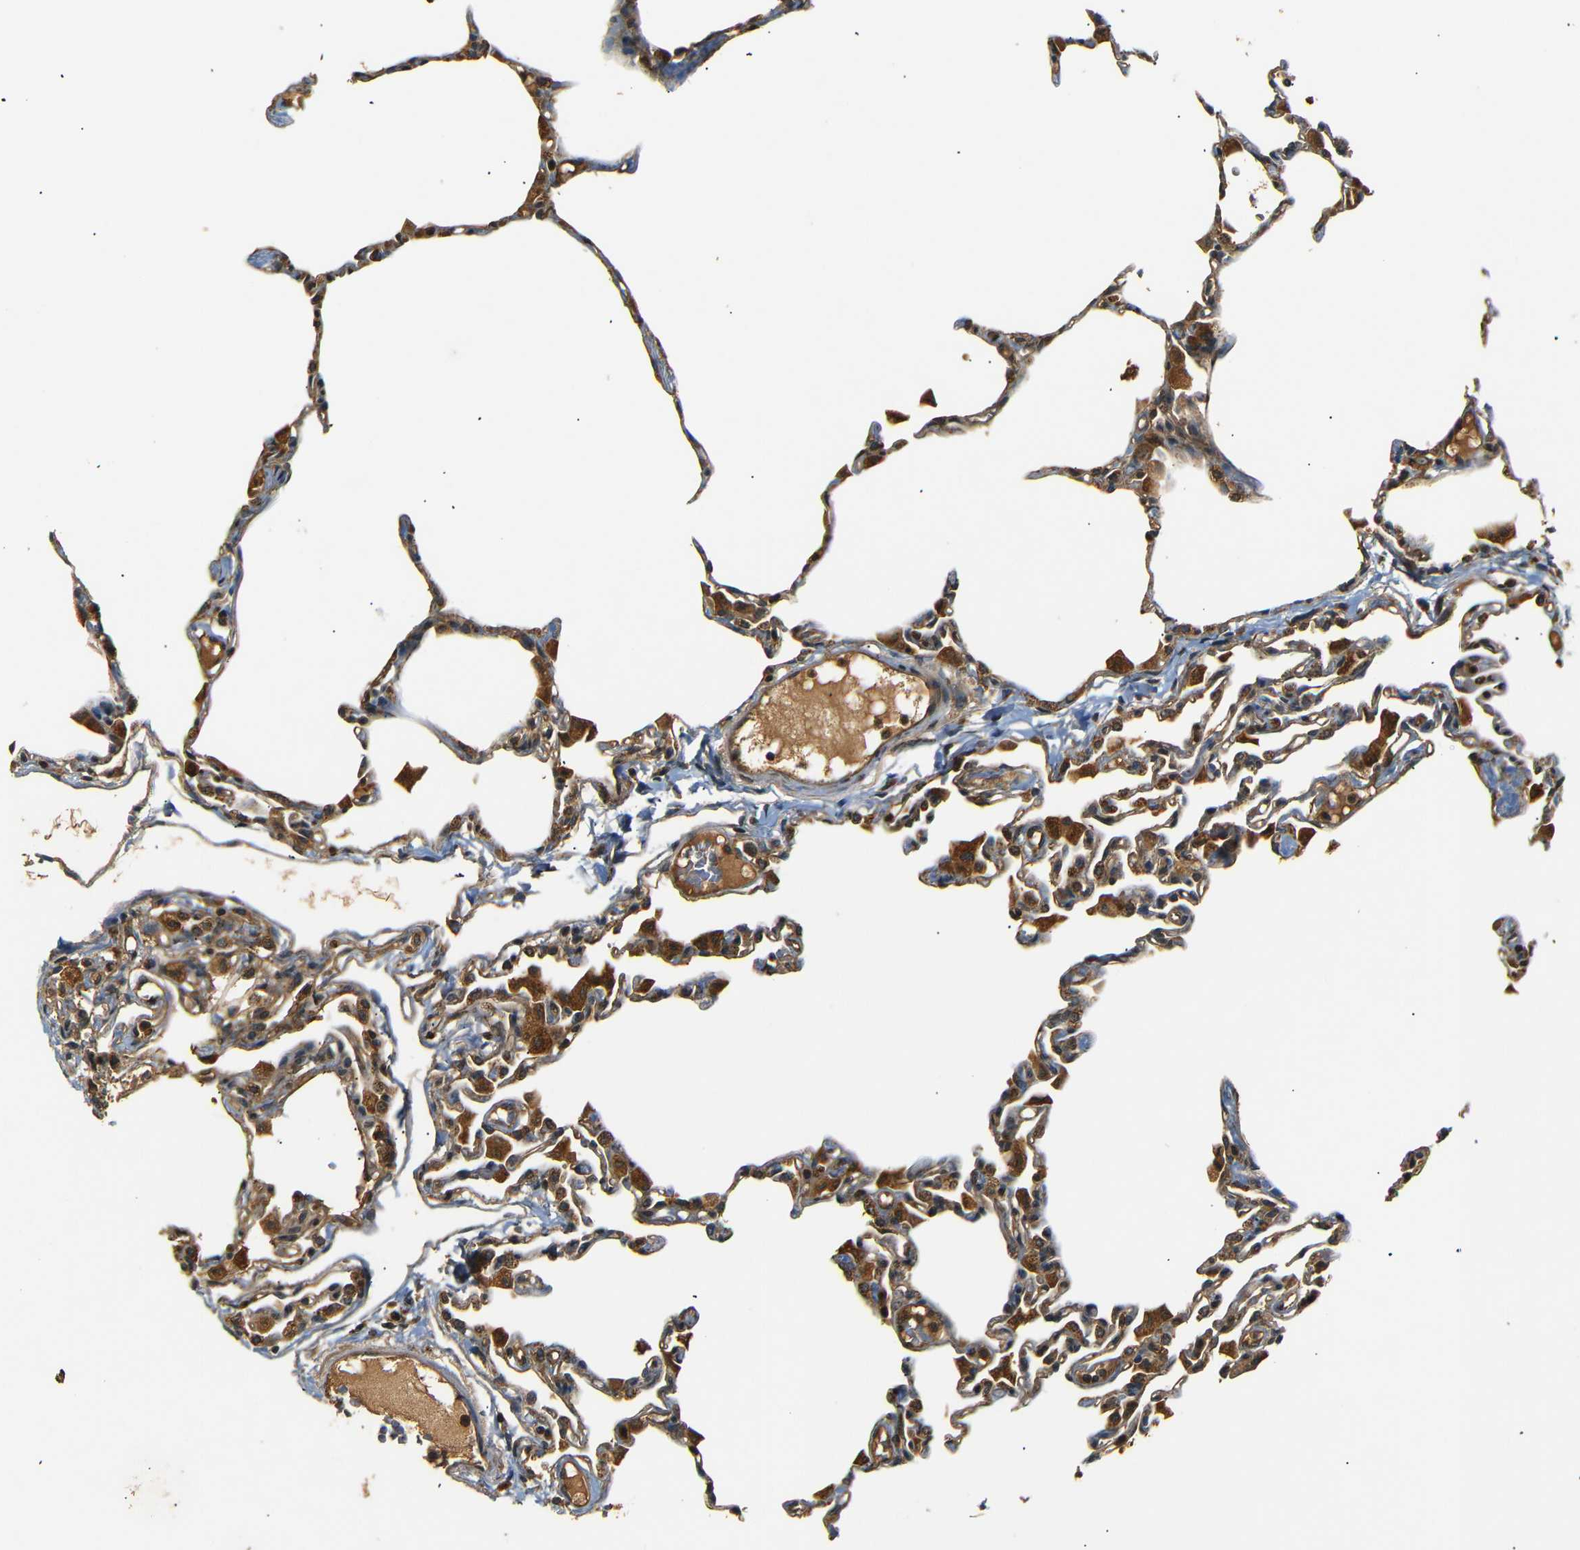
{"staining": {"intensity": "moderate", "quantity": ">75%", "location": "cytoplasmic/membranous"}, "tissue": "lung", "cell_type": "Alveolar cells", "image_type": "normal", "snomed": [{"axis": "morphology", "description": "Normal tissue, NOS"}, {"axis": "topography", "description": "Lung"}], "caption": "Moderate cytoplasmic/membranous positivity is seen in about >75% of alveolar cells in unremarkable lung. The staining is performed using DAB (3,3'-diaminobenzidine) brown chromogen to label protein expression. The nuclei are counter-stained blue using hematoxylin.", "gene": "TANK", "patient": {"sex": "female", "age": 49}}